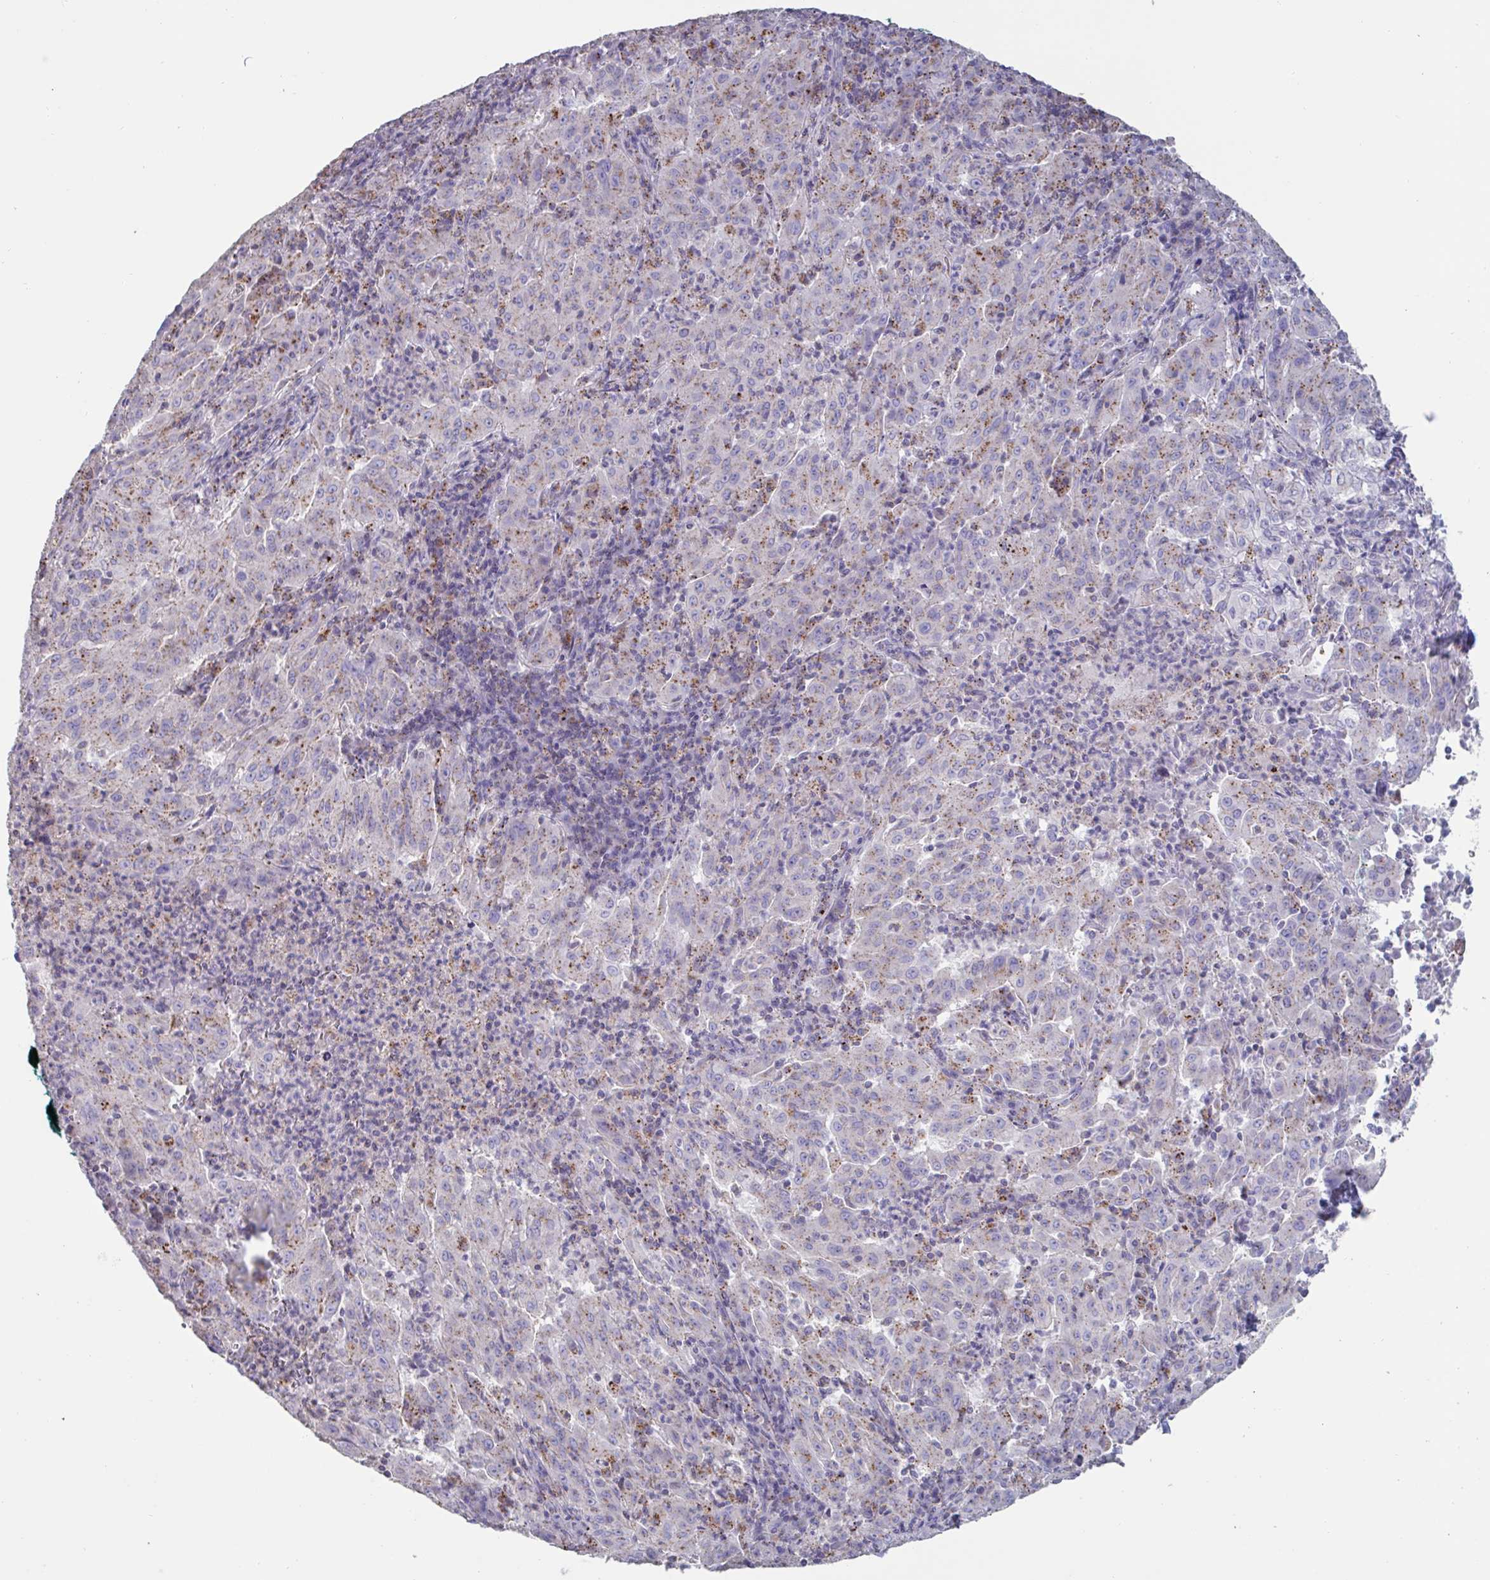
{"staining": {"intensity": "weak", "quantity": "<25%", "location": "cytoplasmic/membranous"}, "tissue": "pancreatic cancer", "cell_type": "Tumor cells", "image_type": "cancer", "snomed": [{"axis": "morphology", "description": "Adenocarcinoma, NOS"}, {"axis": "topography", "description": "Pancreas"}], "caption": "Image shows no significant protein staining in tumor cells of pancreatic cancer (adenocarcinoma).", "gene": "CHMP5", "patient": {"sex": "male", "age": 63}}